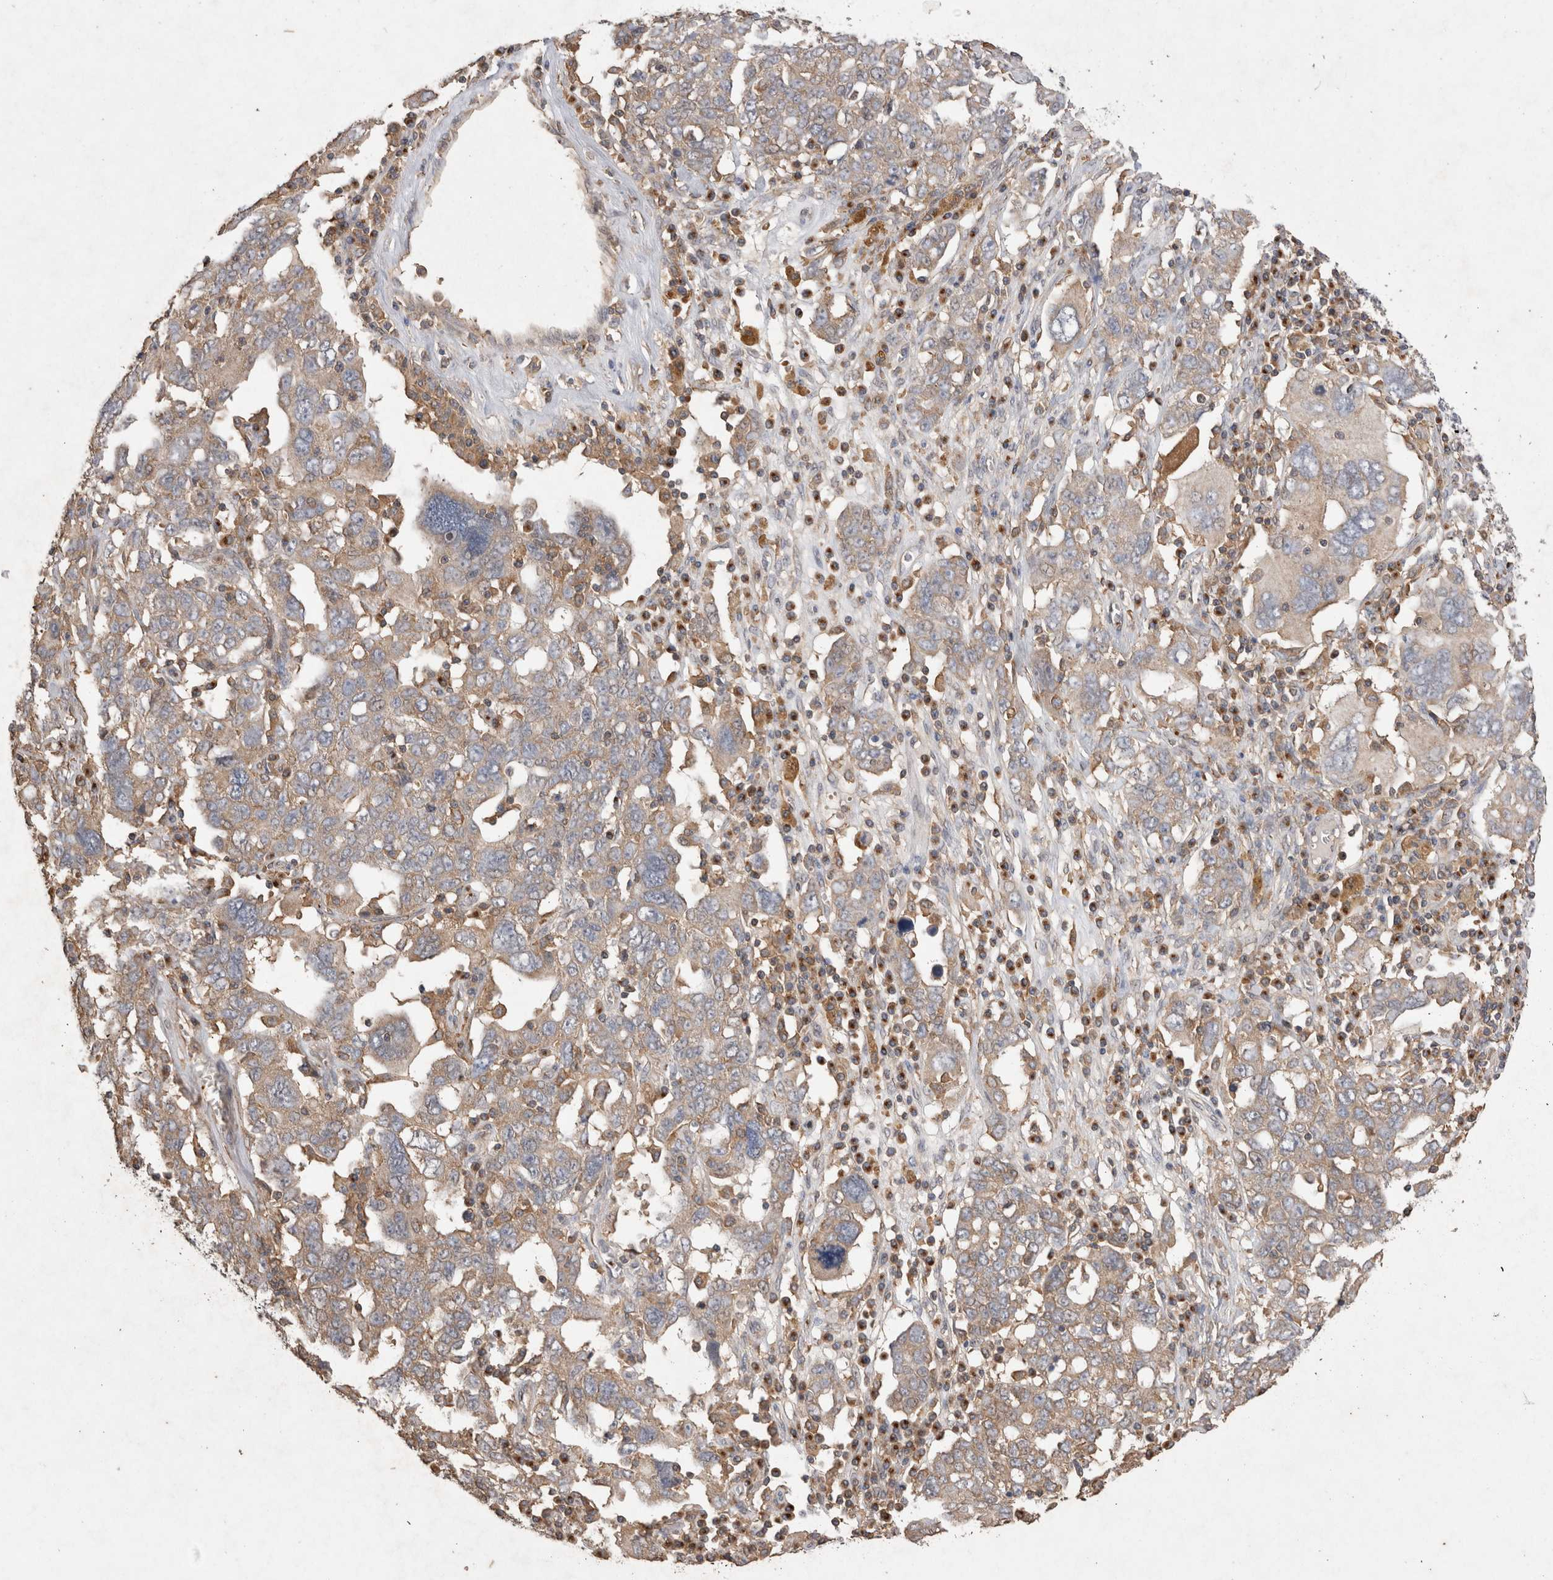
{"staining": {"intensity": "weak", "quantity": "25%-75%", "location": "cytoplasmic/membranous"}, "tissue": "ovarian cancer", "cell_type": "Tumor cells", "image_type": "cancer", "snomed": [{"axis": "morphology", "description": "Carcinoma, endometroid"}, {"axis": "topography", "description": "Ovary"}], "caption": "About 25%-75% of tumor cells in human endometroid carcinoma (ovarian) show weak cytoplasmic/membranous protein expression as visualized by brown immunohistochemical staining.", "gene": "SNX31", "patient": {"sex": "female", "age": 62}}